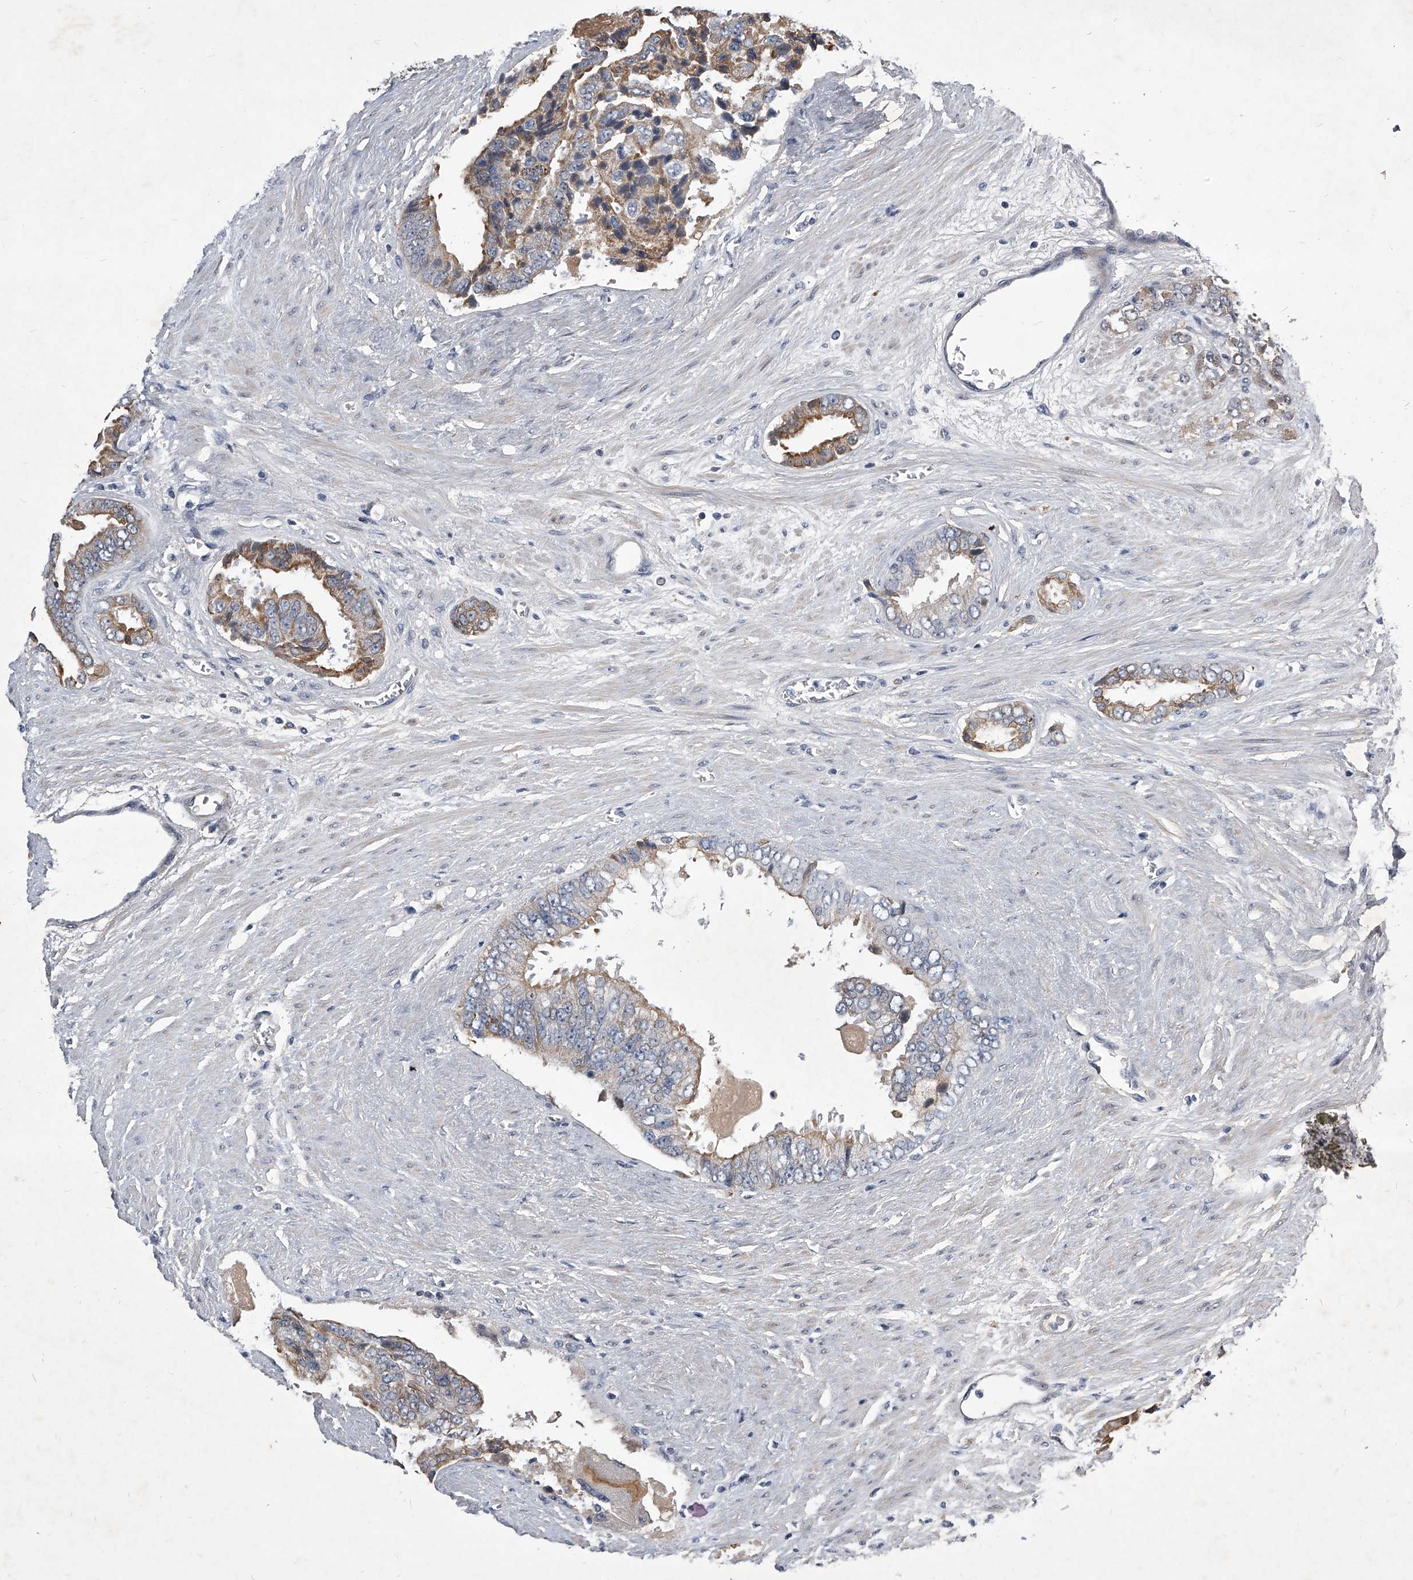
{"staining": {"intensity": "moderate", "quantity": "<25%", "location": "cytoplasmic/membranous"}, "tissue": "prostate cancer", "cell_type": "Tumor cells", "image_type": "cancer", "snomed": [{"axis": "morphology", "description": "Adenocarcinoma, High grade"}, {"axis": "topography", "description": "Prostate"}], "caption": "High-power microscopy captured an immunohistochemistry (IHC) histopathology image of prostate cancer, revealing moderate cytoplasmic/membranous staining in about <25% of tumor cells. (Brightfield microscopy of DAB IHC at high magnification).", "gene": "ZNF76", "patient": {"sex": "male", "age": 58}}